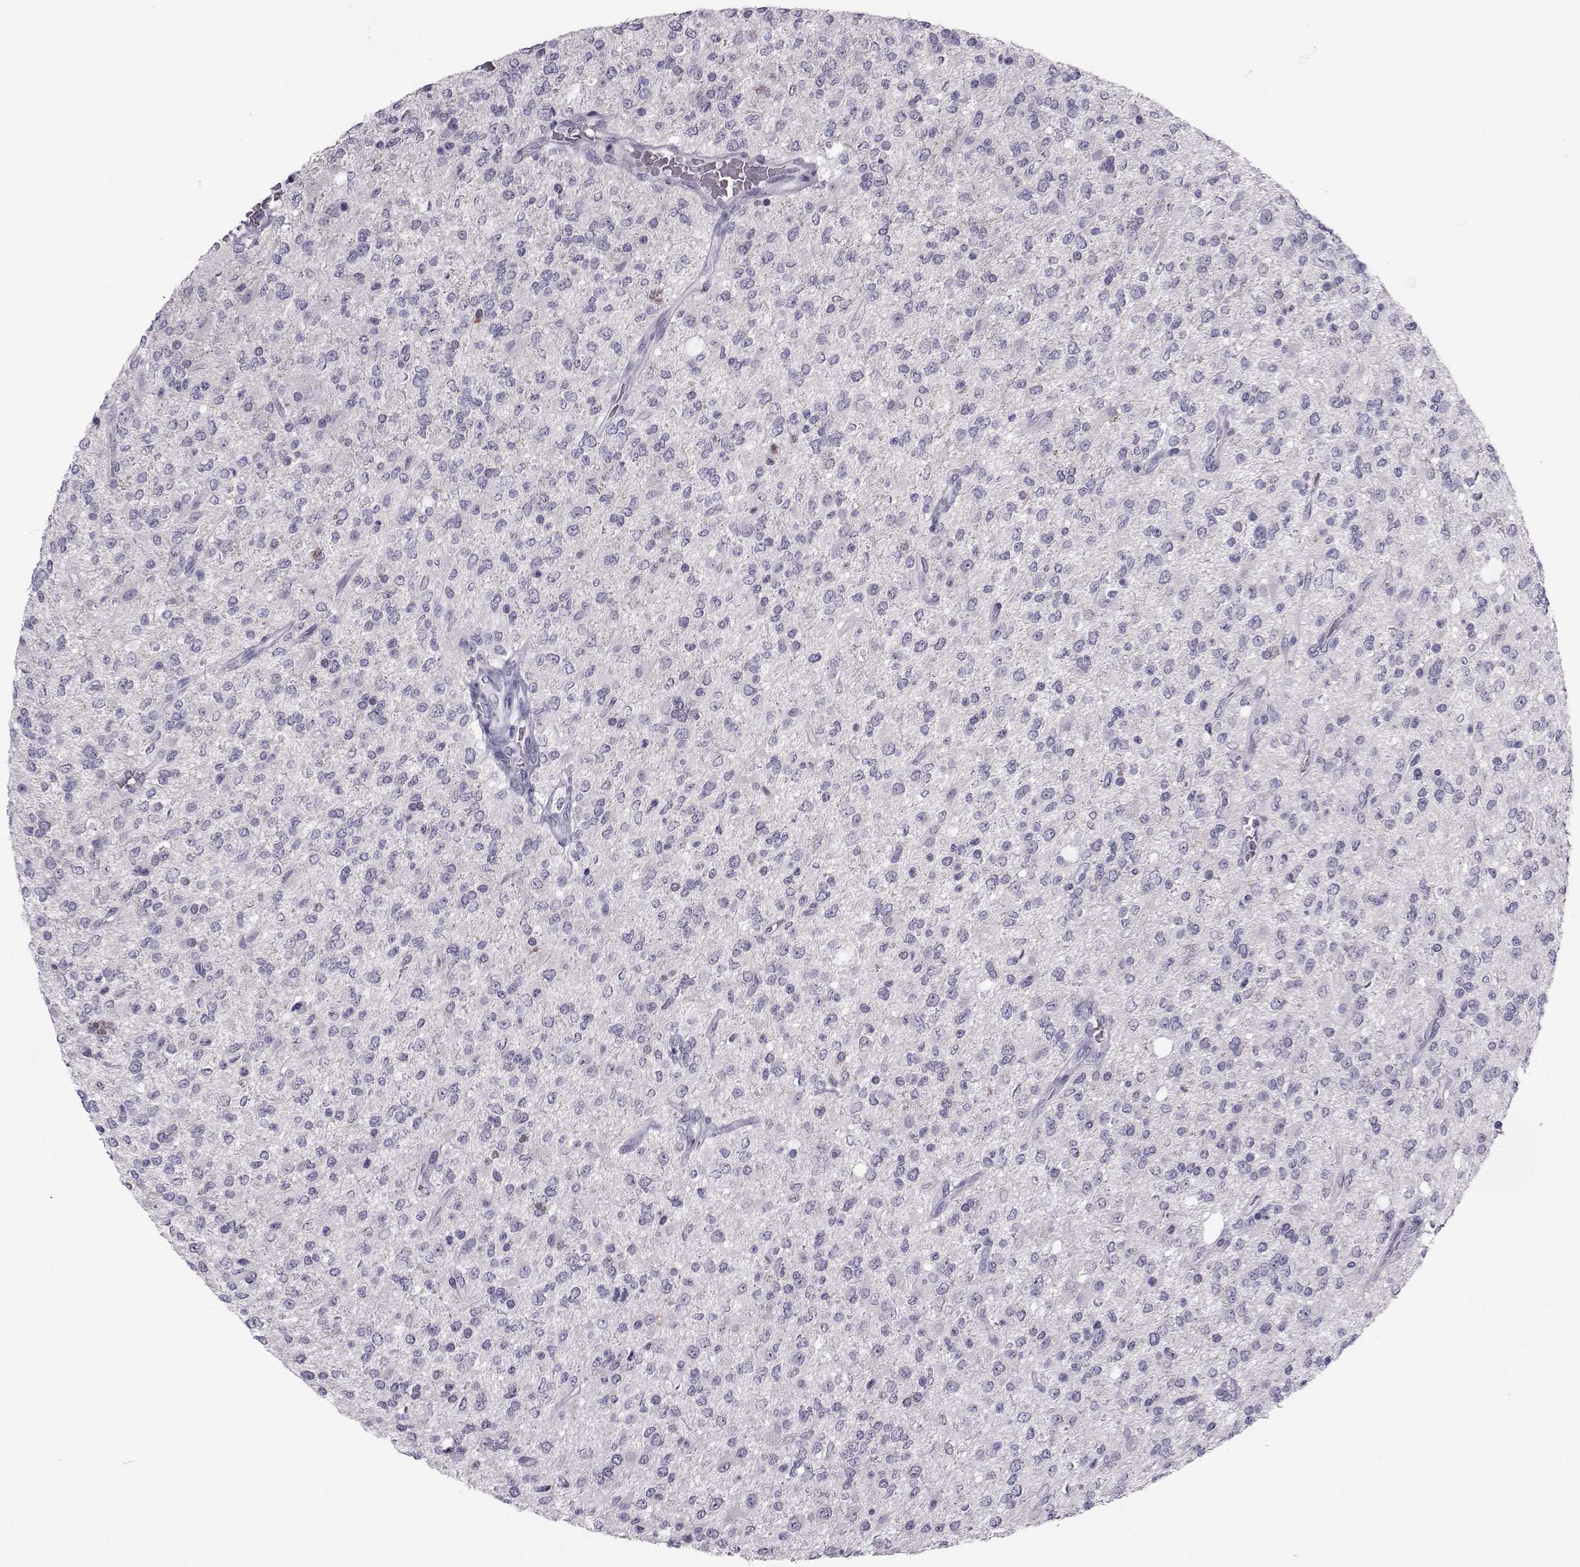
{"staining": {"intensity": "negative", "quantity": "none", "location": "none"}, "tissue": "glioma", "cell_type": "Tumor cells", "image_type": "cancer", "snomed": [{"axis": "morphology", "description": "Glioma, malignant, Low grade"}, {"axis": "topography", "description": "Brain"}], "caption": "DAB (3,3'-diaminobenzidine) immunohistochemical staining of human low-grade glioma (malignant) displays no significant expression in tumor cells.", "gene": "GARIN3", "patient": {"sex": "male", "age": 67}}